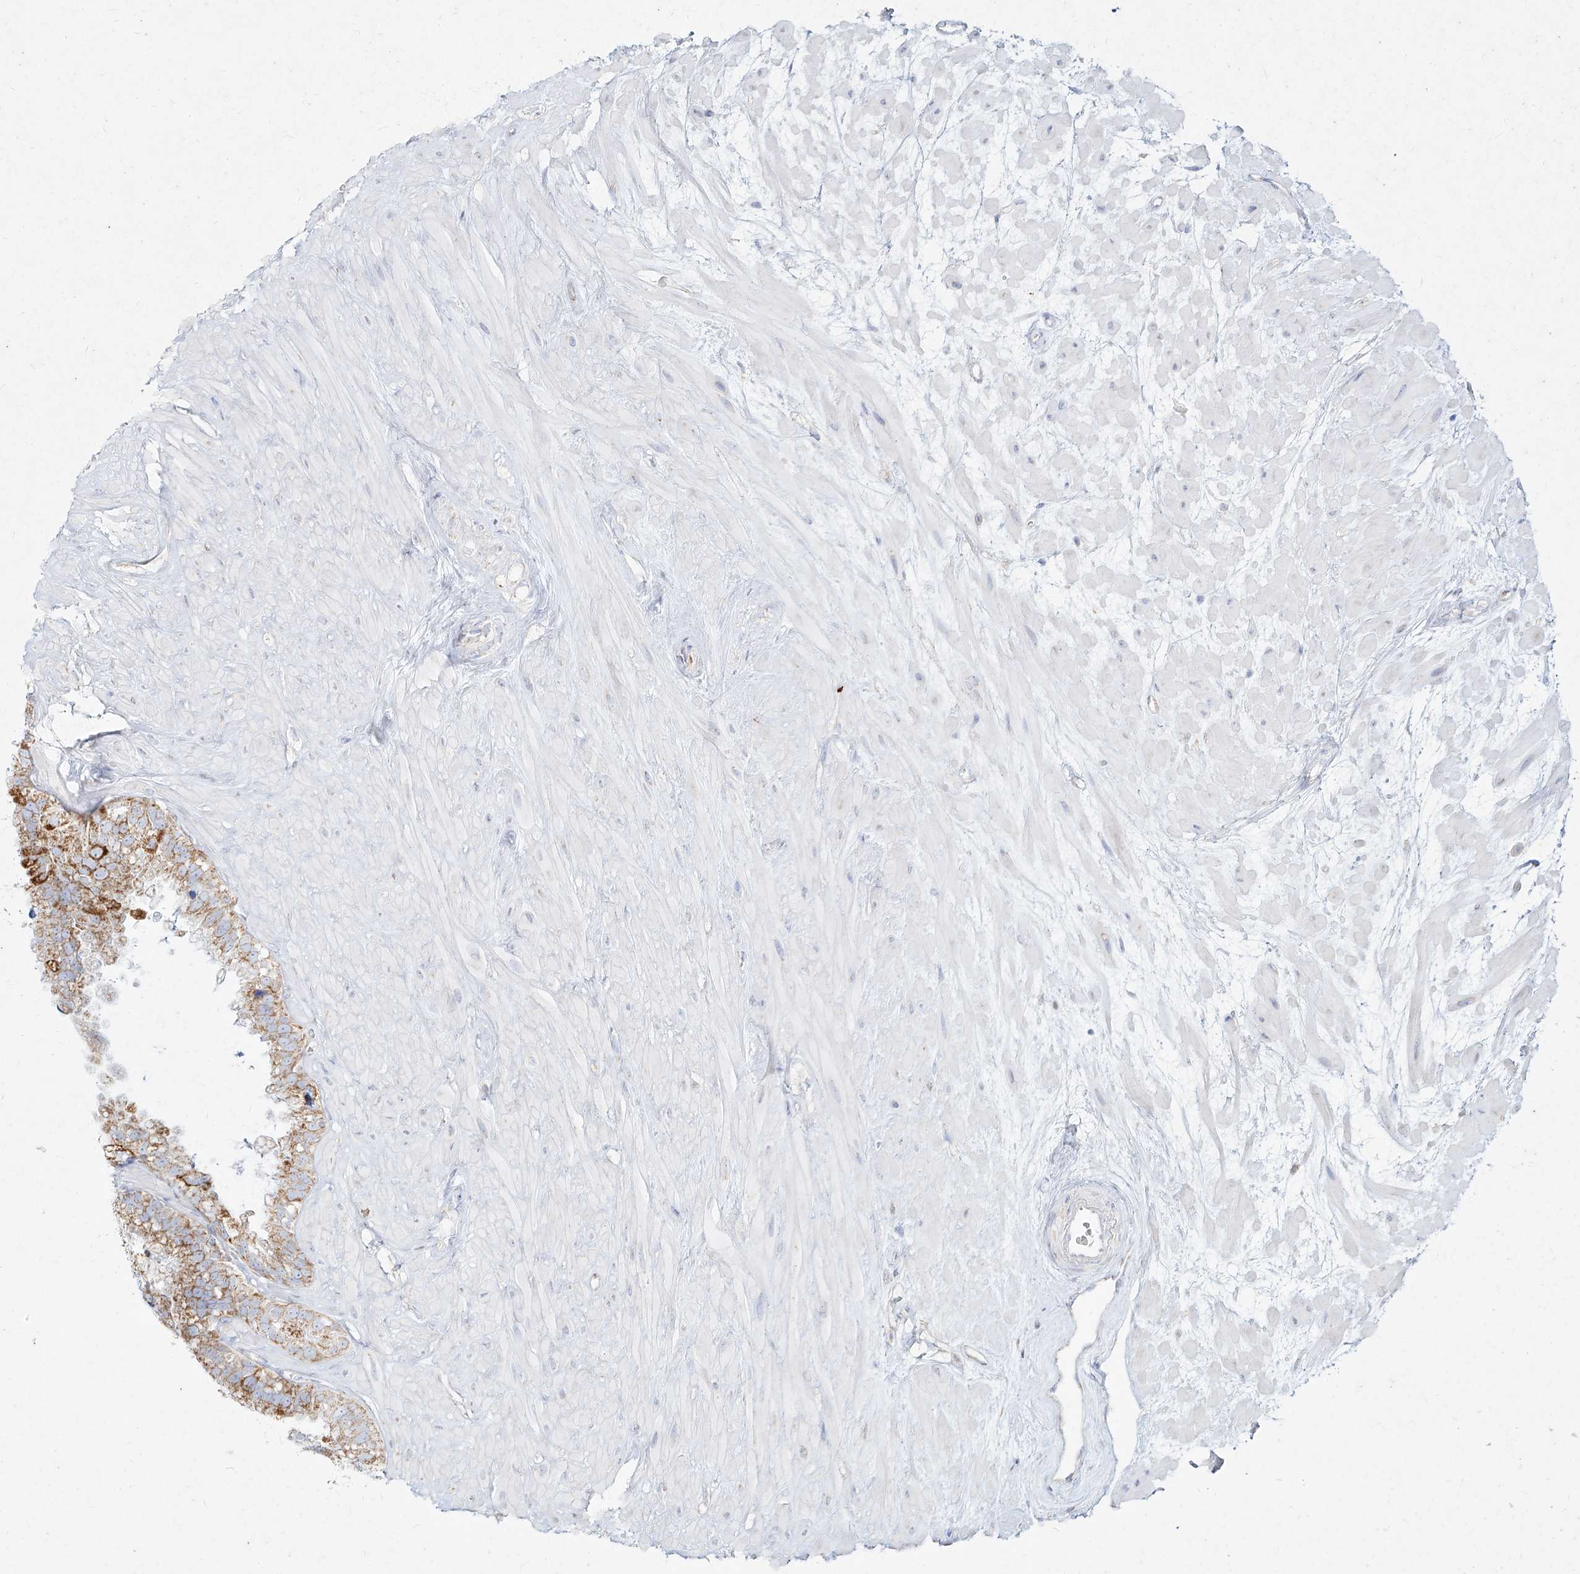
{"staining": {"intensity": "moderate", "quantity": ">75%", "location": "cytoplasmic/membranous"}, "tissue": "seminal vesicle", "cell_type": "Glandular cells", "image_type": "normal", "snomed": [{"axis": "morphology", "description": "Normal tissue, NOS"}, {"axis": "topography", "description": "Seminal veicle"}], "caption": "A high-resolution photomicrograph shows IHC staining of benign seminal vesicle, which displays moderate cytoplasmic/membranous positivity in approximately >75% of glandular cells. (DAB = brown stain, brightfield microscopy at high magnification).", "gene": "MTX2", "patient": {"sex": "male", "age": 80}}